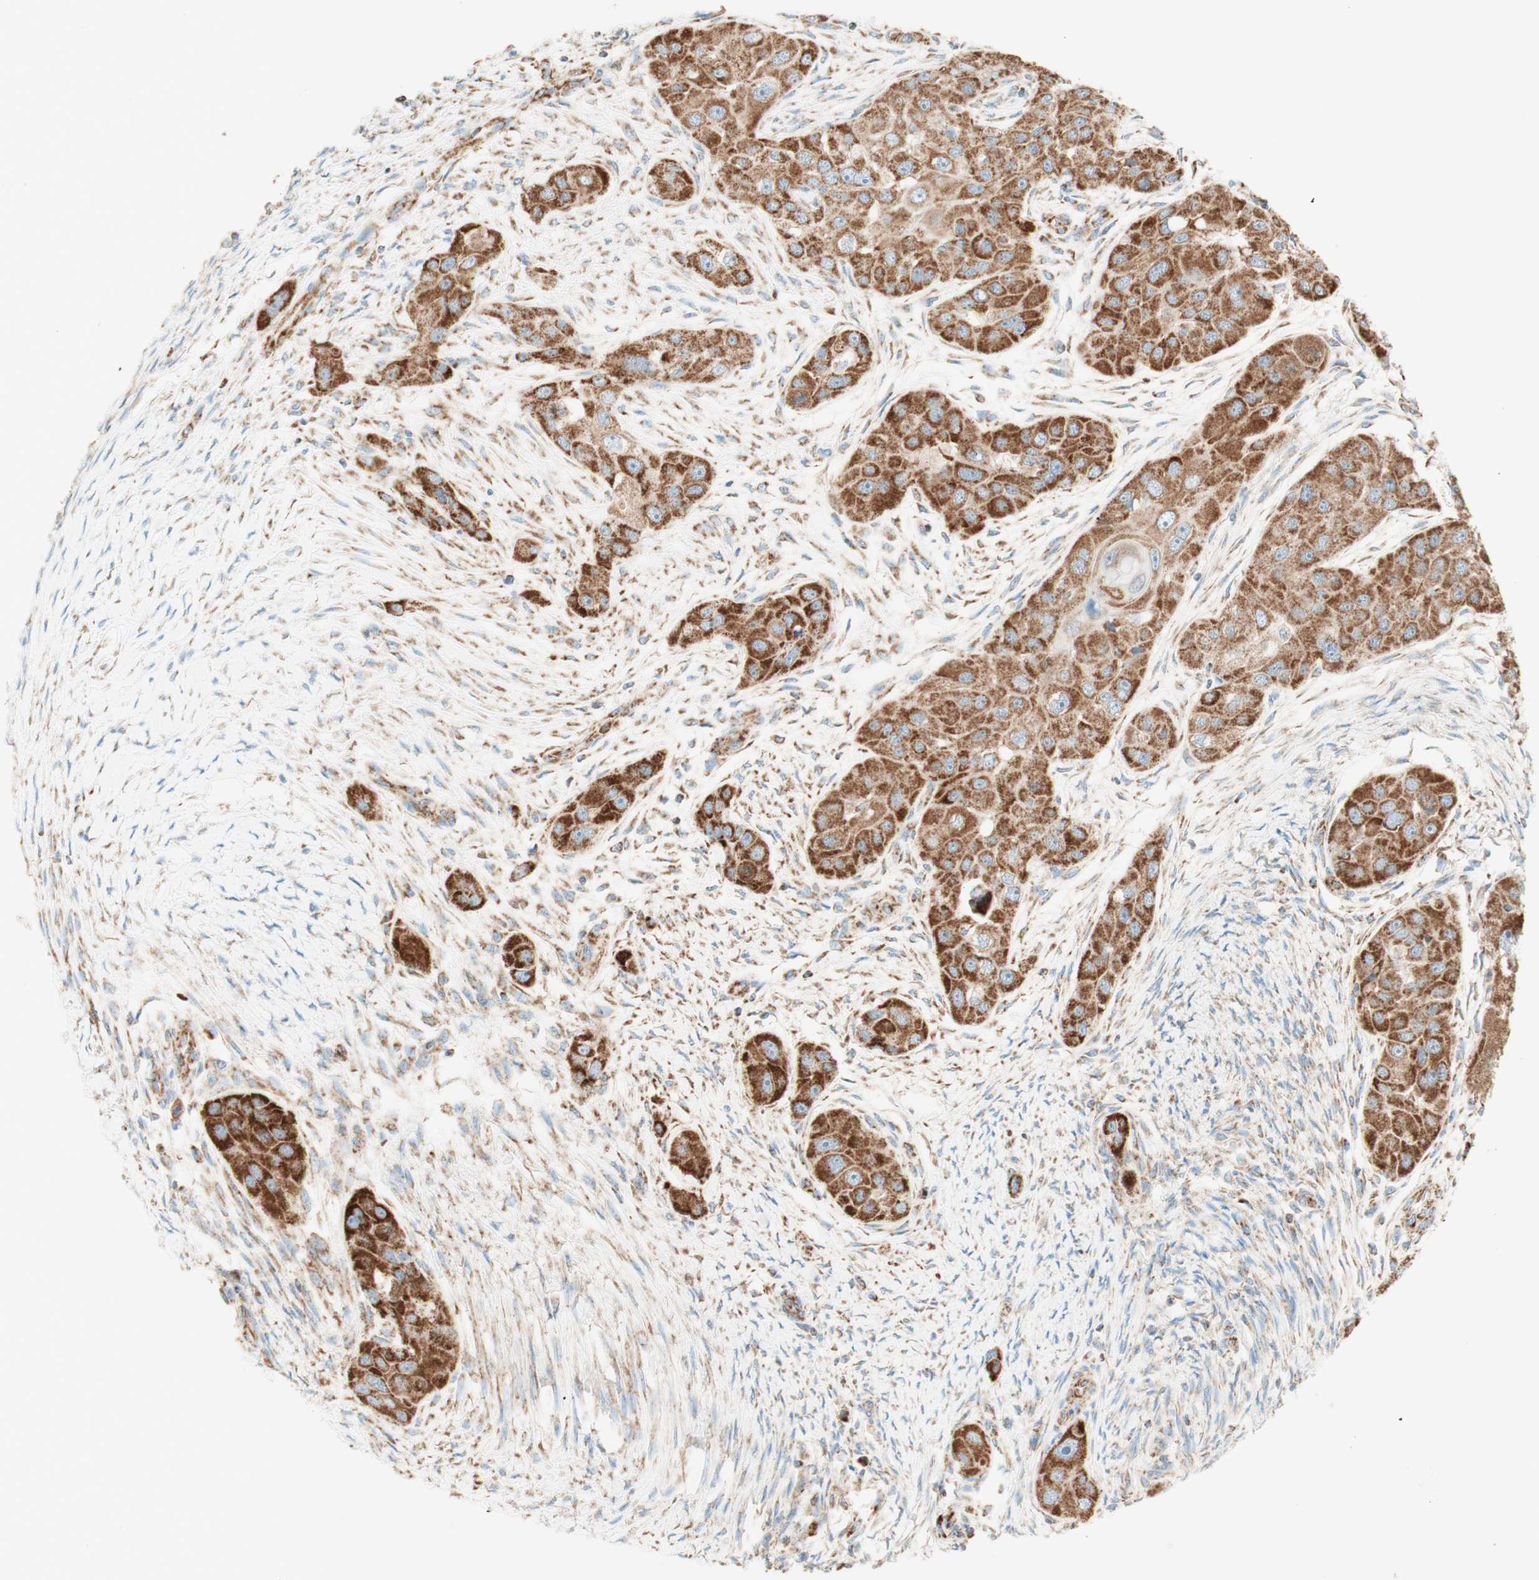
{"staining": {"intensity": "strong", "quantity": ">75%", "location": "cytoplasmic/membranous"}, "tissue": "head and neck cancer", "cell_type": "Tumor cells", "image_type": "cancer", "snomed": [{"axis": "morphology", "description": "Normal tissue, NOS"}, {"axis": "morphology", "description": "Squamous cell carcinoma, NOS"}, {"axis": "topography", "description": "Skeletal muscle"}, {"axis": "topography", "description": "Head-Neck"}], "caption": "About >75% of tumor cells in human head and neck cancer reveal strong cytoplasmic/membranous protein staining as visualized by brown immunohistochemical staining.", "gene": "TOMM20", "patient": {"sex": "male", "age": 51}}